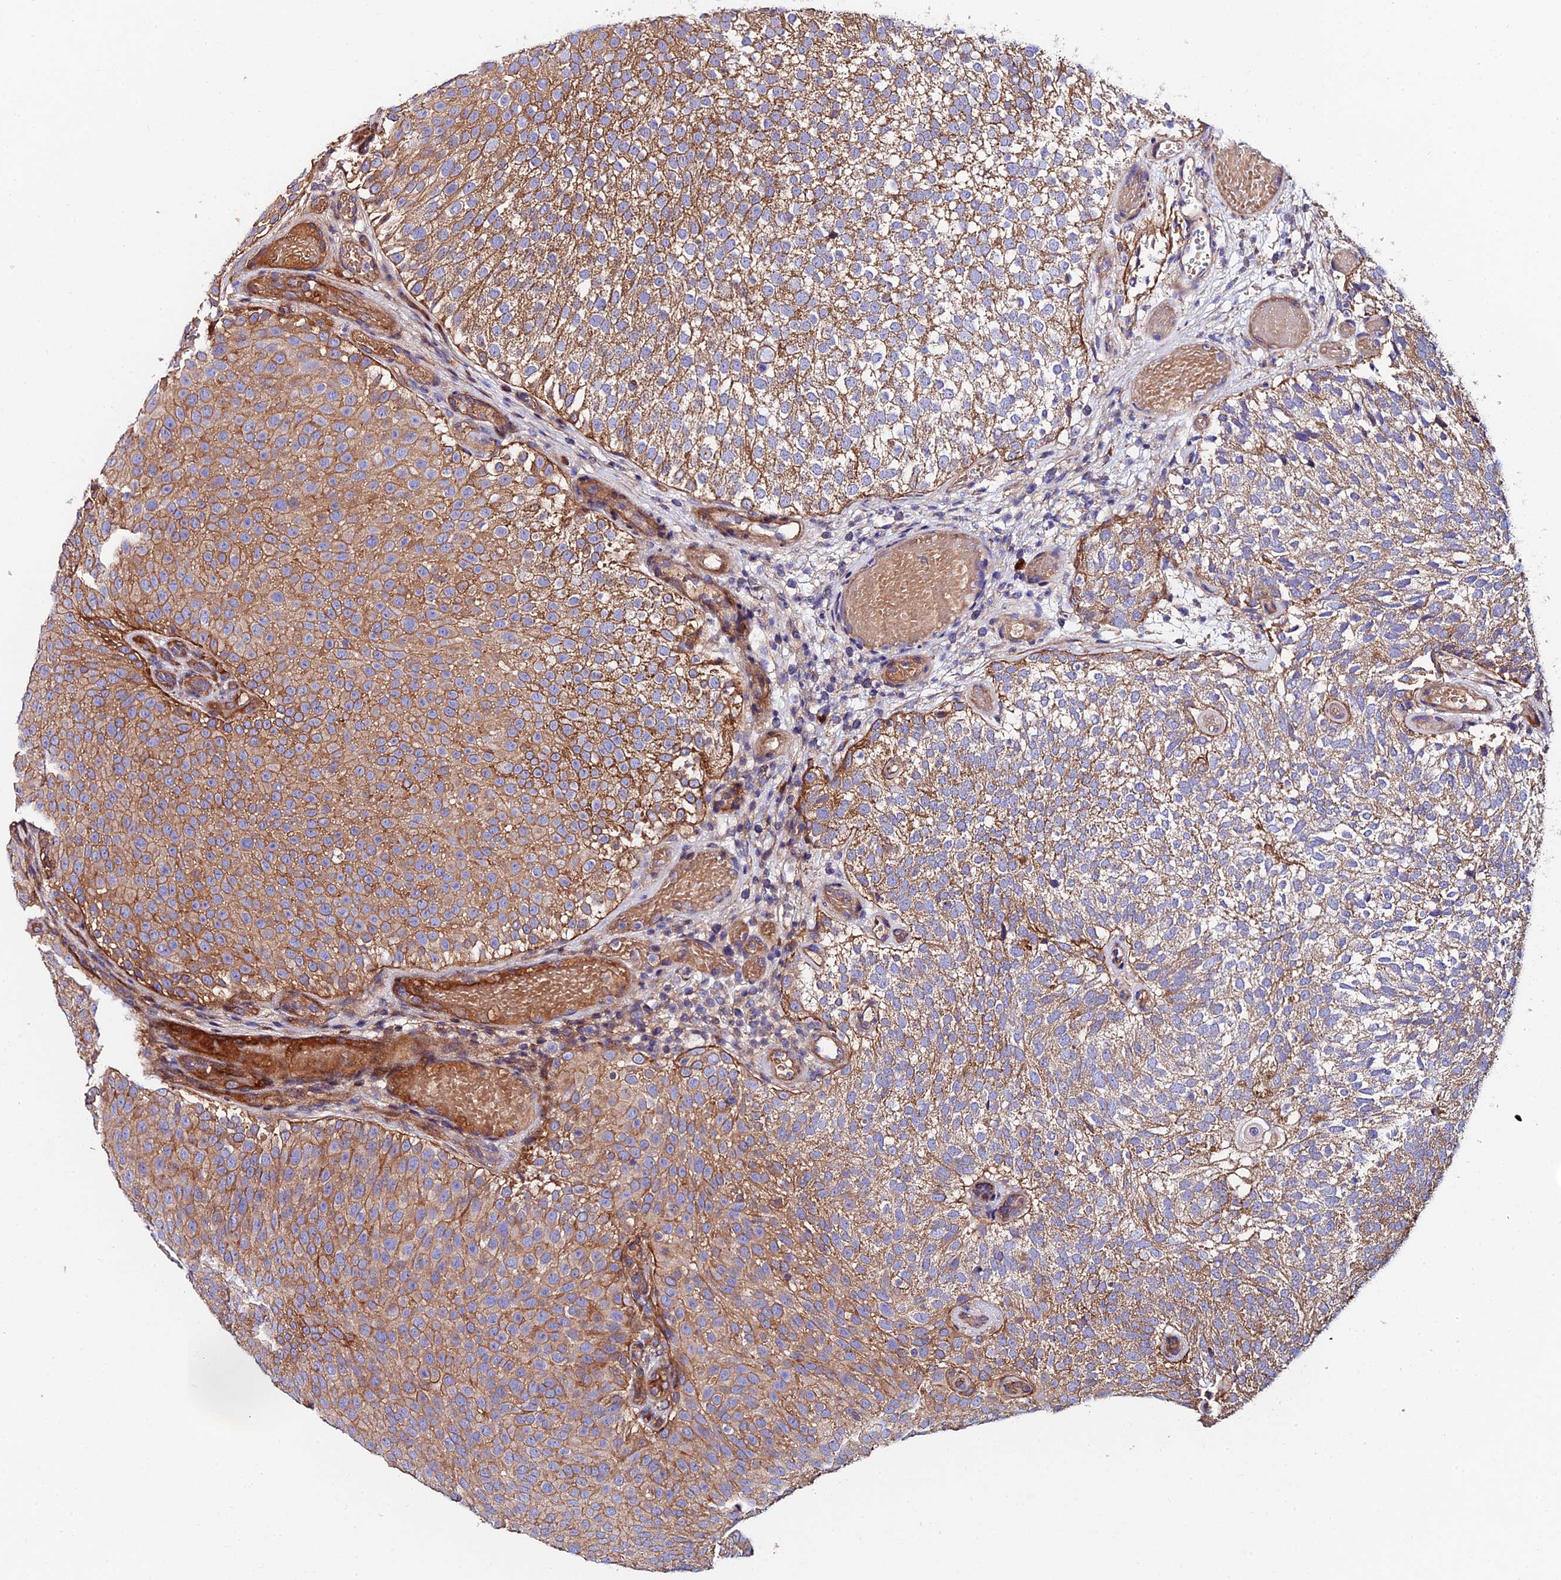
{"staining": {"intensity": "moderate", "quantity": ">75%", "location": "cytoplasmic/membranous"}, "tissue": "urothelial cancer", "cell_type": "Tumor cells", "image_type": "cancer", "snomed": [{"axis": "morphology", "description": "Urothelial carcinoma, Low grade"}, {"axis": "topography", "description": "Urinary bladder"}], "caption": "A brown stain highlights moderate cytoplasmic/membranous staining of a protein in human low-grade urothelial carcinoma tumor cells.", "gene": "EXT1", "patient": {"sex": "male", "age": 78}}